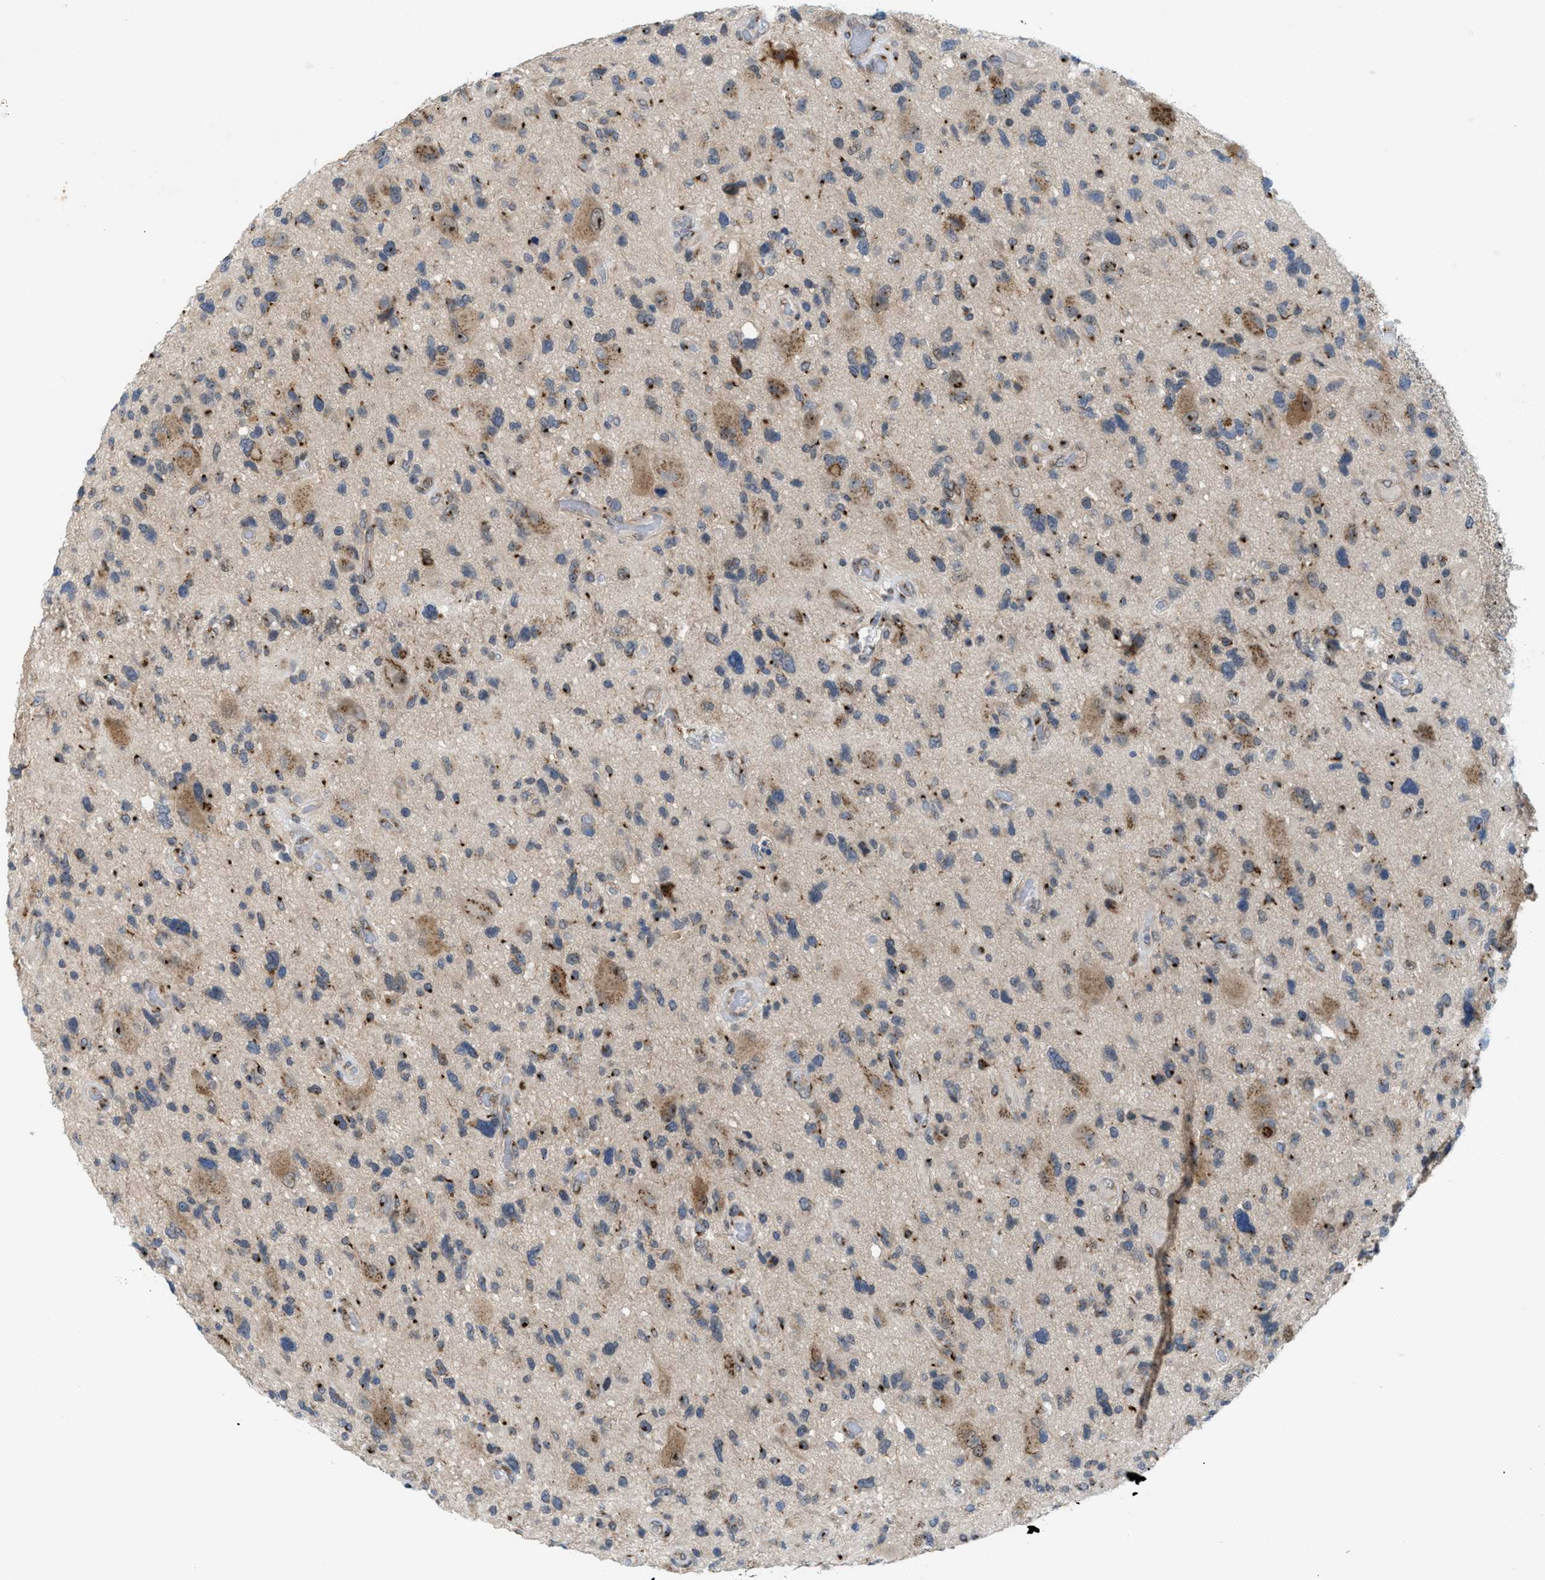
{"staining": {"intensity": "moderate", "quantity": ">75%", "location": "nuclear"}, "tissue": "glioma", "cell_type": "Tumor cells", "image_type": "cancer", "snomed": [{"axis": "morphology", "description": "Glioma, malignant, High grade"}, {"axis": "topography", "description": "Brain"}], "caption": "Glioma stained for a protein (brown) exhibits moderate nuclear positive positivity in approximately >75% of tumor cells.", "gene": "SLC38A10", "patient": {"sex": "male", "age": 33}}